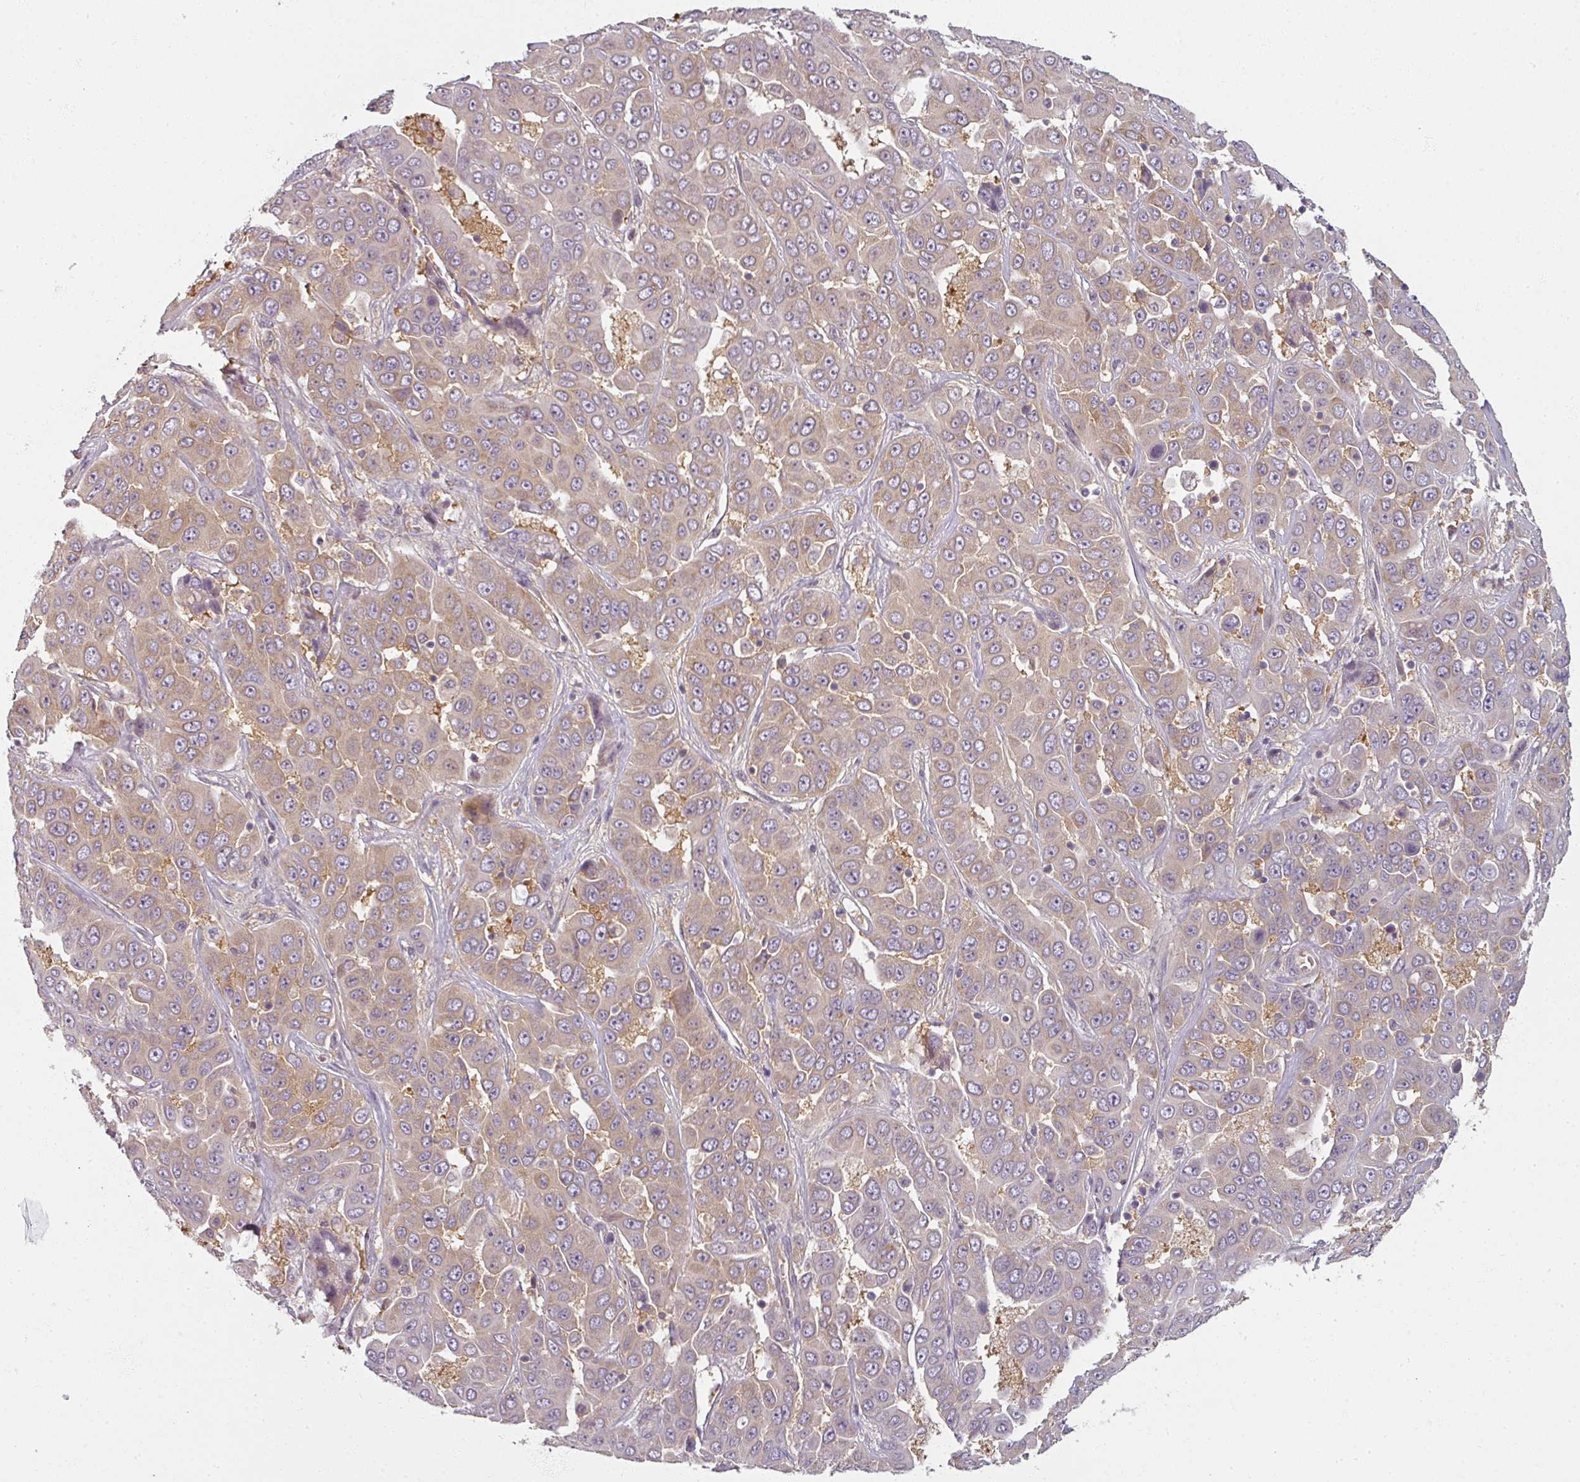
{"staining": {"intensity": "negative", "quantity": "none", "location": "none"}, "tissue": "liver cancer", "cell_type": "Tumor cells", "image_type": "cancer", "snomed": [{"axis": "morphology", "description": "Cholangiocarcinoma"}, {"axis": "topography", "description": "Liver"}], "caption": "Human liver cancer (cholangiocarcinoma) stained for a protein using IHC displays no expression in tumor cells.", "gene": "AGPAT4", "patient": {"sex": "female", "age": 52}}